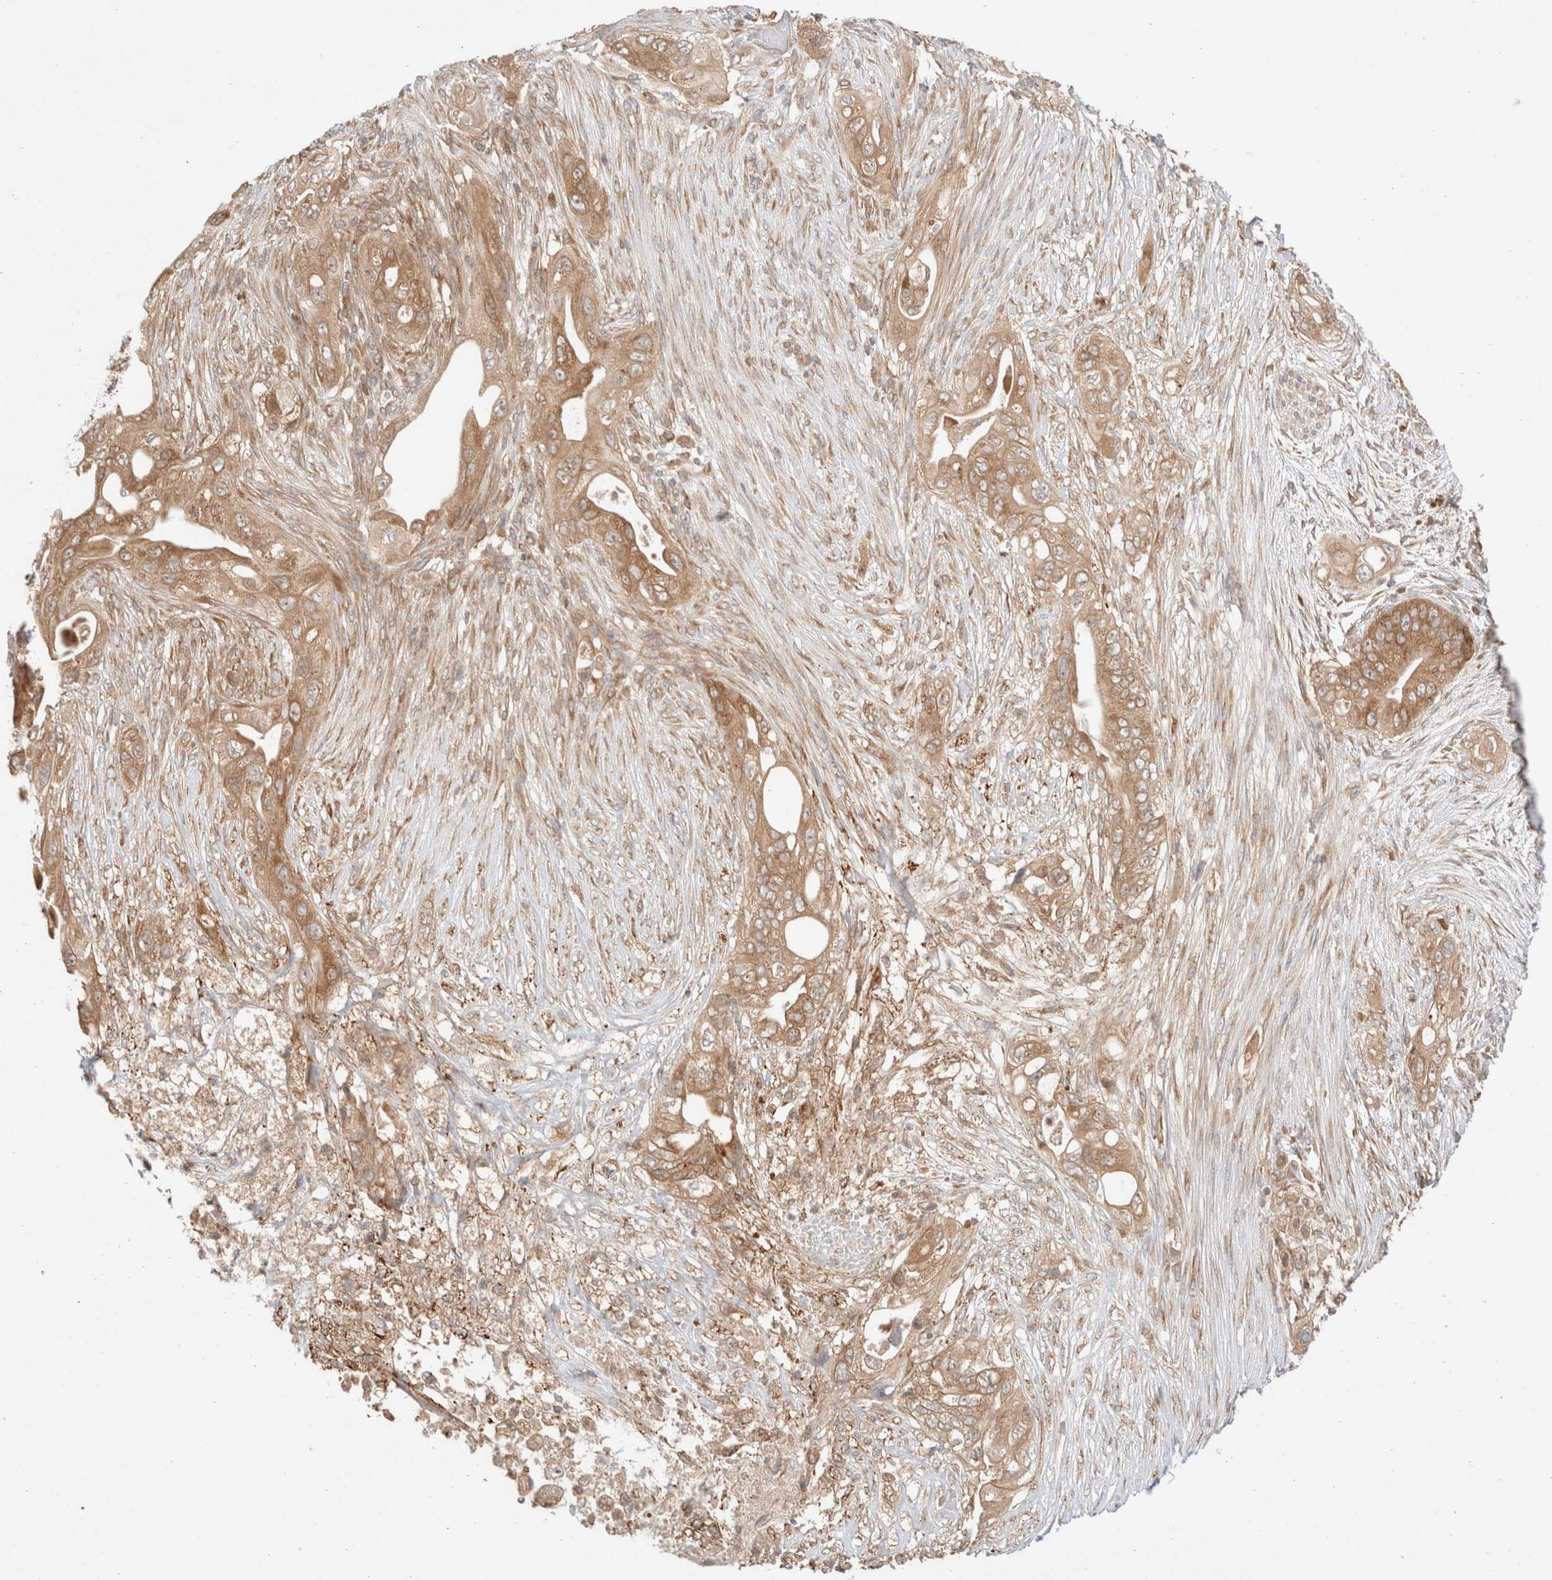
{"staining": {"intensity": "moderate", "quantity": ">75%", "location": "cytoplasmic/membranous"}, "tissue": "pancreatic cancer", "cell_type": "Tumor cells", "image_type": "cancer", "snomed": [{"axis": "morphology", "description": "Adenocarcinoma, NOS"}, {"axis": "topography", "description": "Pancreas"}], "caption": "Pancreatic cancer (adenocarcinoma) stained with DAB immunohistochemistry (IHC) displays medium levels of moderate cytoplasmic/membranous positivity in approximately >75% of tumor cells. The staining was performed using DAB, with brown indicating positive protein expression. Nuclei are stained blue with hematoxylin.", "gene": "XKR4", "patient": {"sex": "male", "age": 53}}